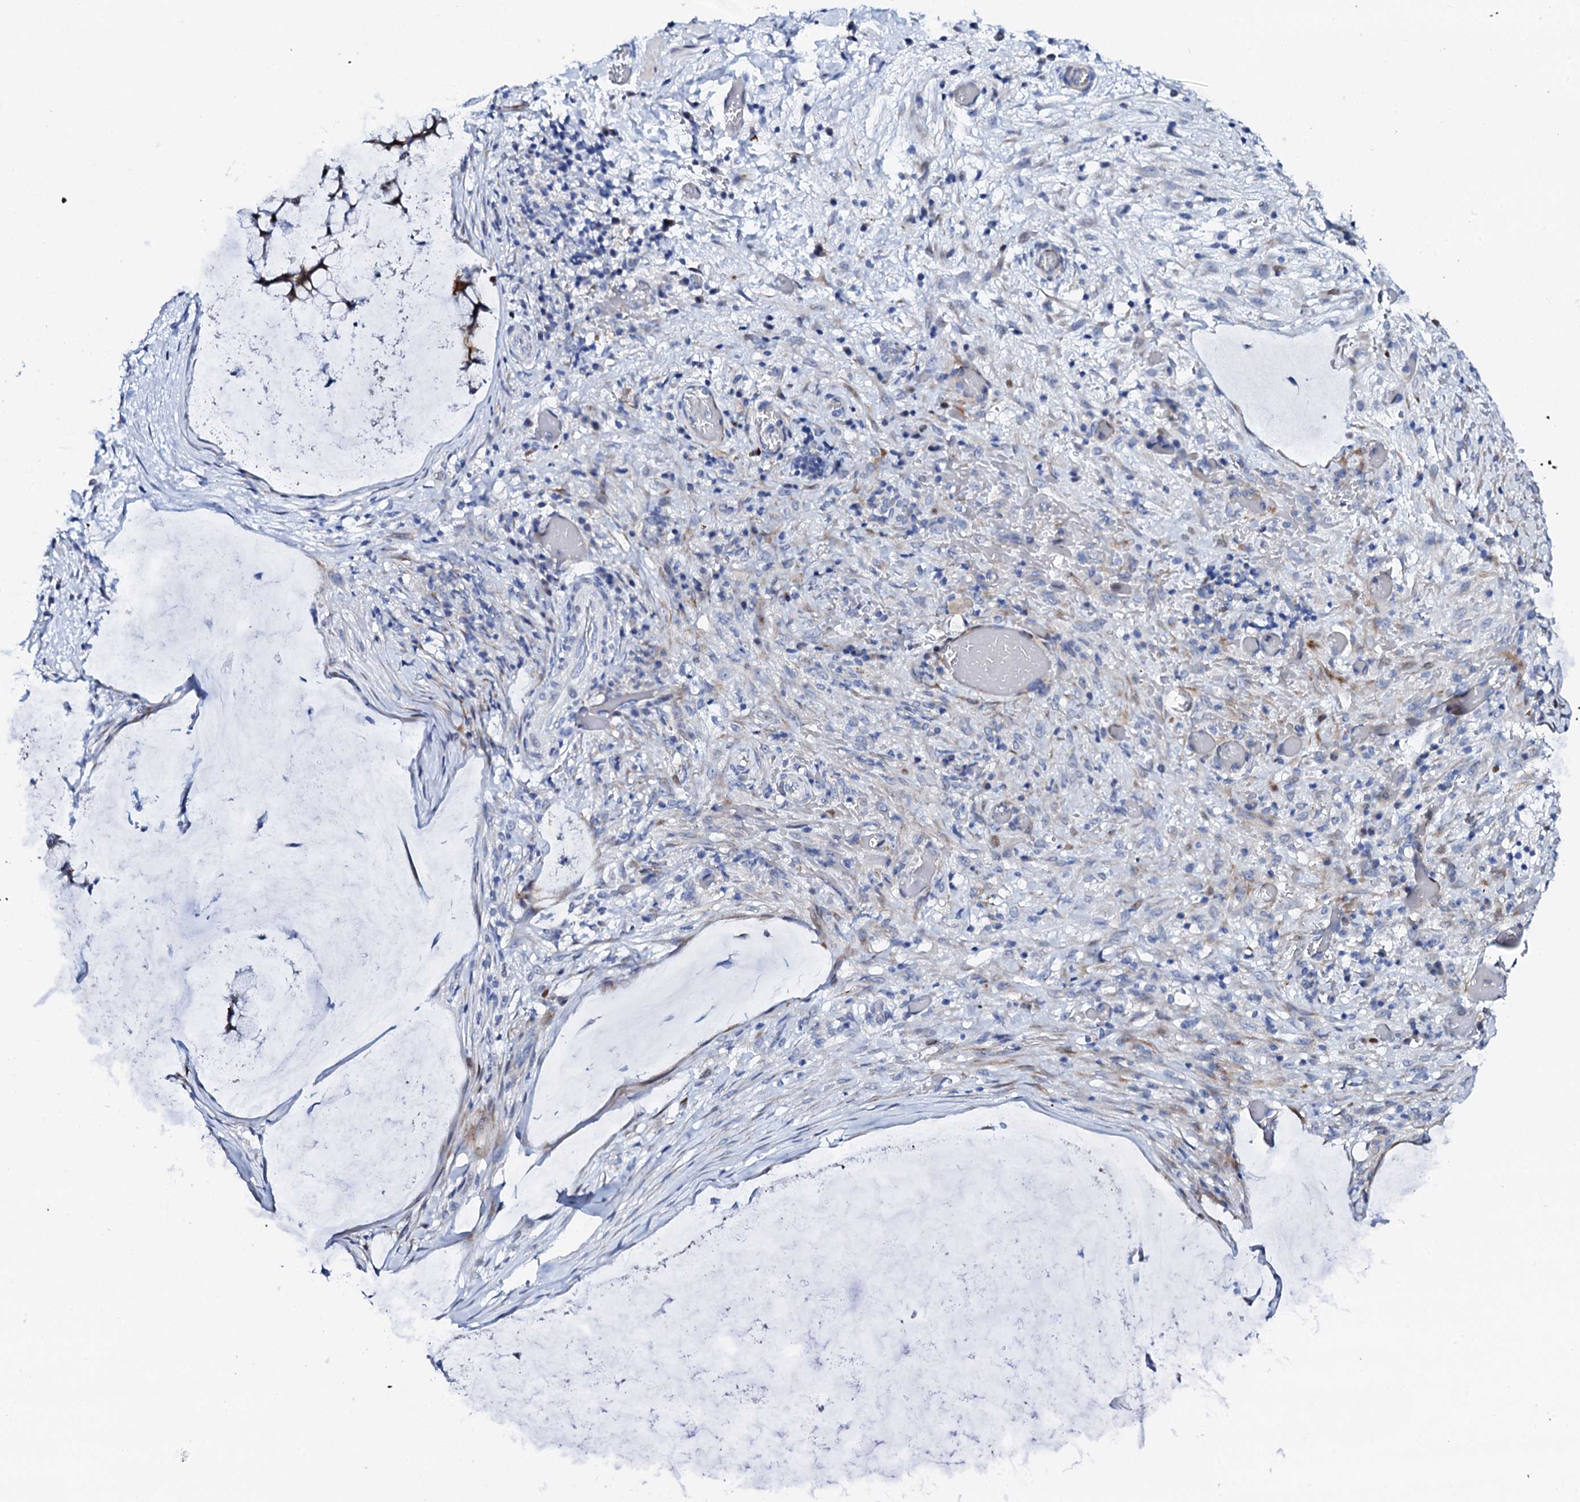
{"staining": {"intensity": "negative", "quantity": "none", "location": "none"}, "tissue": "ovarian cancer", "cell_type": "Tumor cells", "image_type": "cancer", "snomed": [{"axis": "morphology", "description": "Cystadenocarcinoma, mucinous, NOS"}, {"axis": "topography", "description": "Ovary"}], "caption": "This photomicrograph is of ovarian cancer (mucinous cystadenocarcinoma) stained with immunohistochemistry (IHC) to label a protein in brown with the nuclei are counter-stained blue. There is no expression in tumor cells.", "gene": "NUDT13", "patient": {"sex": "female", "age": 42}}